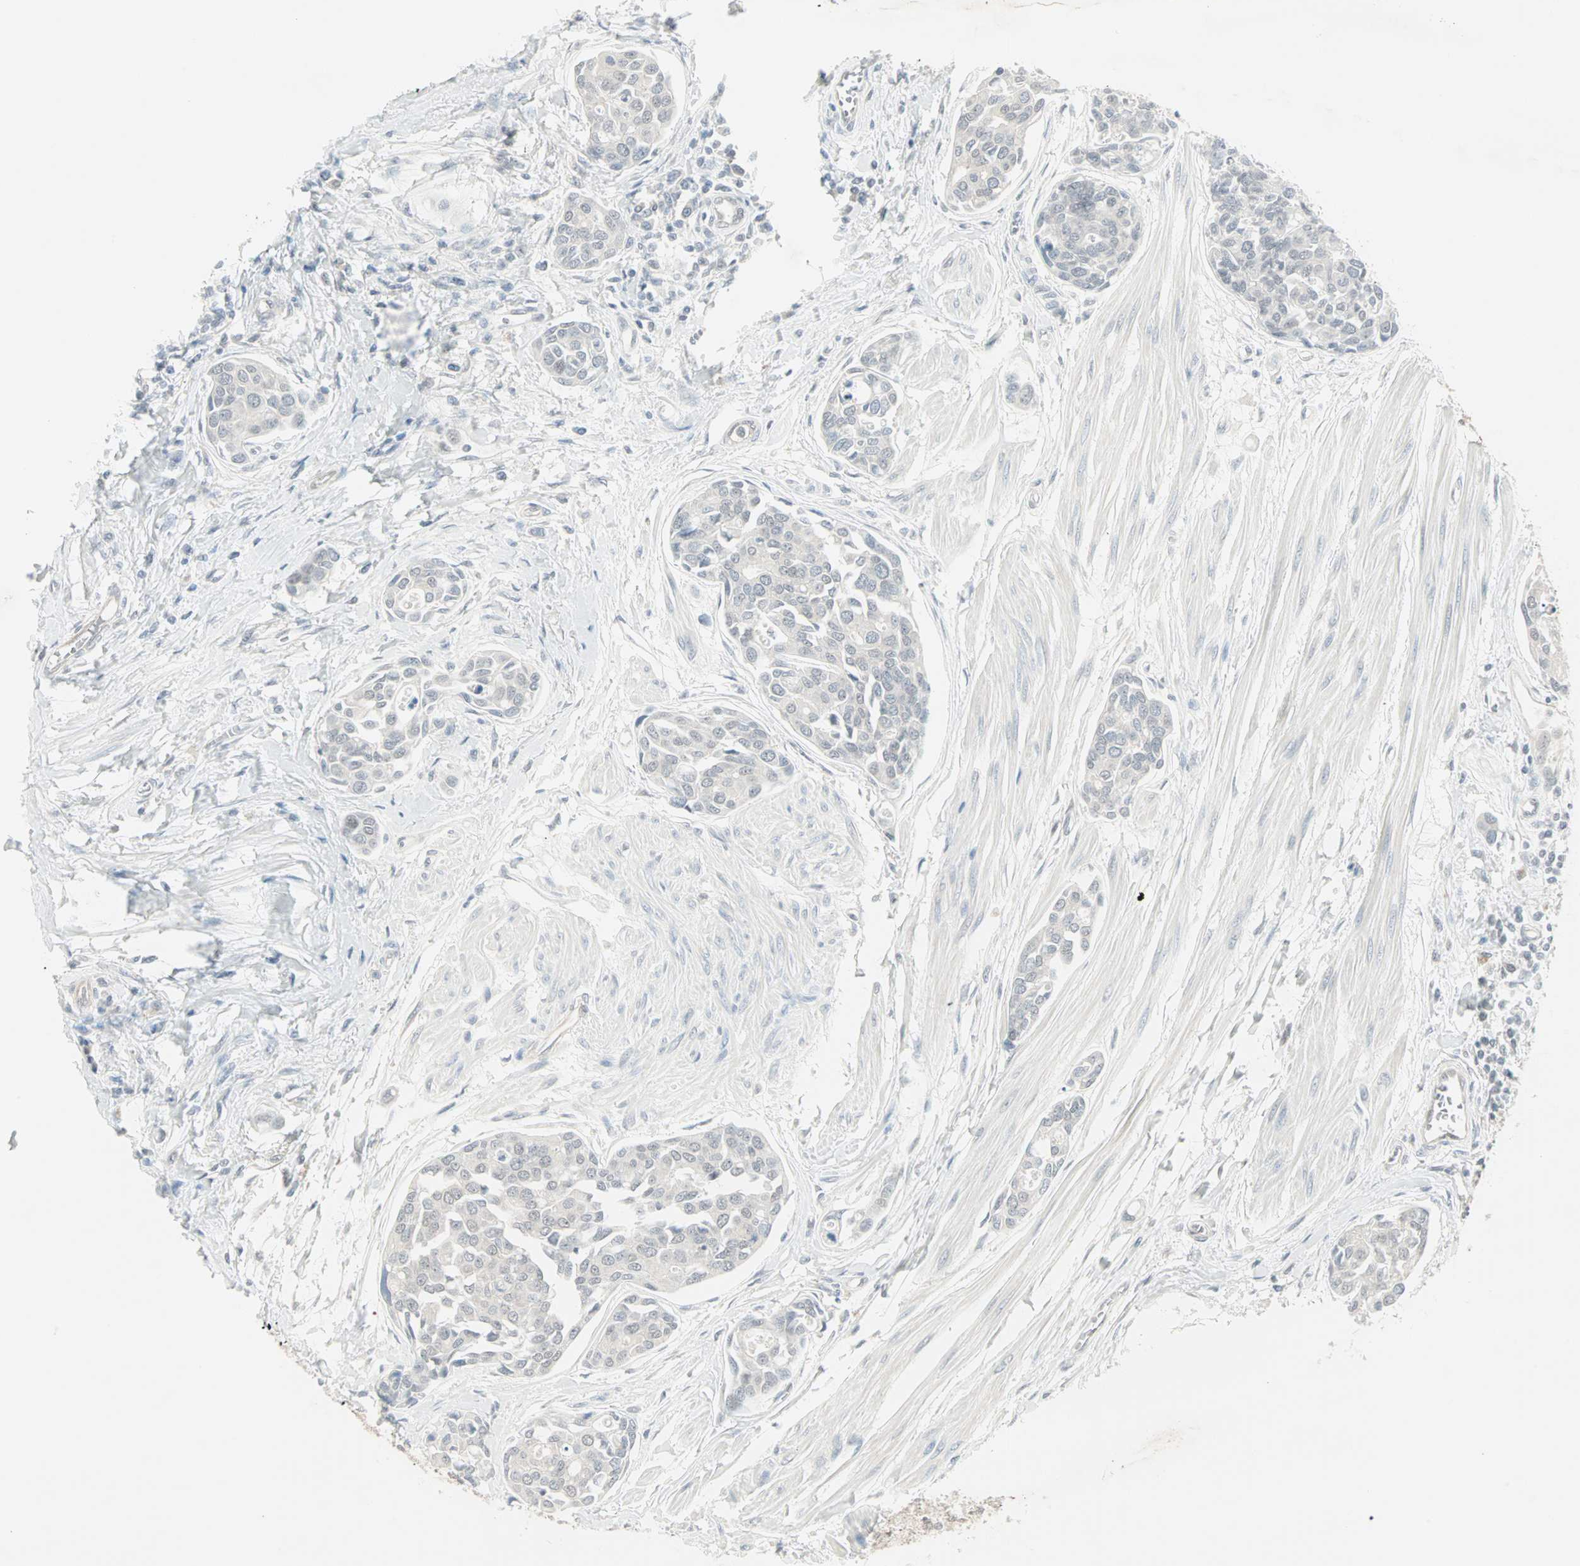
{"staining": {"intensity": "negative", "quantity": "none", "location": "none"}, "tissue": "urothelial cancer", "cell_type": "Tumor cells", "image_type": "cancer", "snomed": [{"axis": "morphology", "description": "Urothelial carcinoma, High grade"}, {"axis": "topography", "description": "Urinary bladder"}], "caption": "DAB immunohistochemical staining of urothelial cancer demonstrates no significant positivity in tumor cells. (DAB IHC, high magnification).", "gene": "PTPA", "patient": {"sex": "male", "age": 78}}